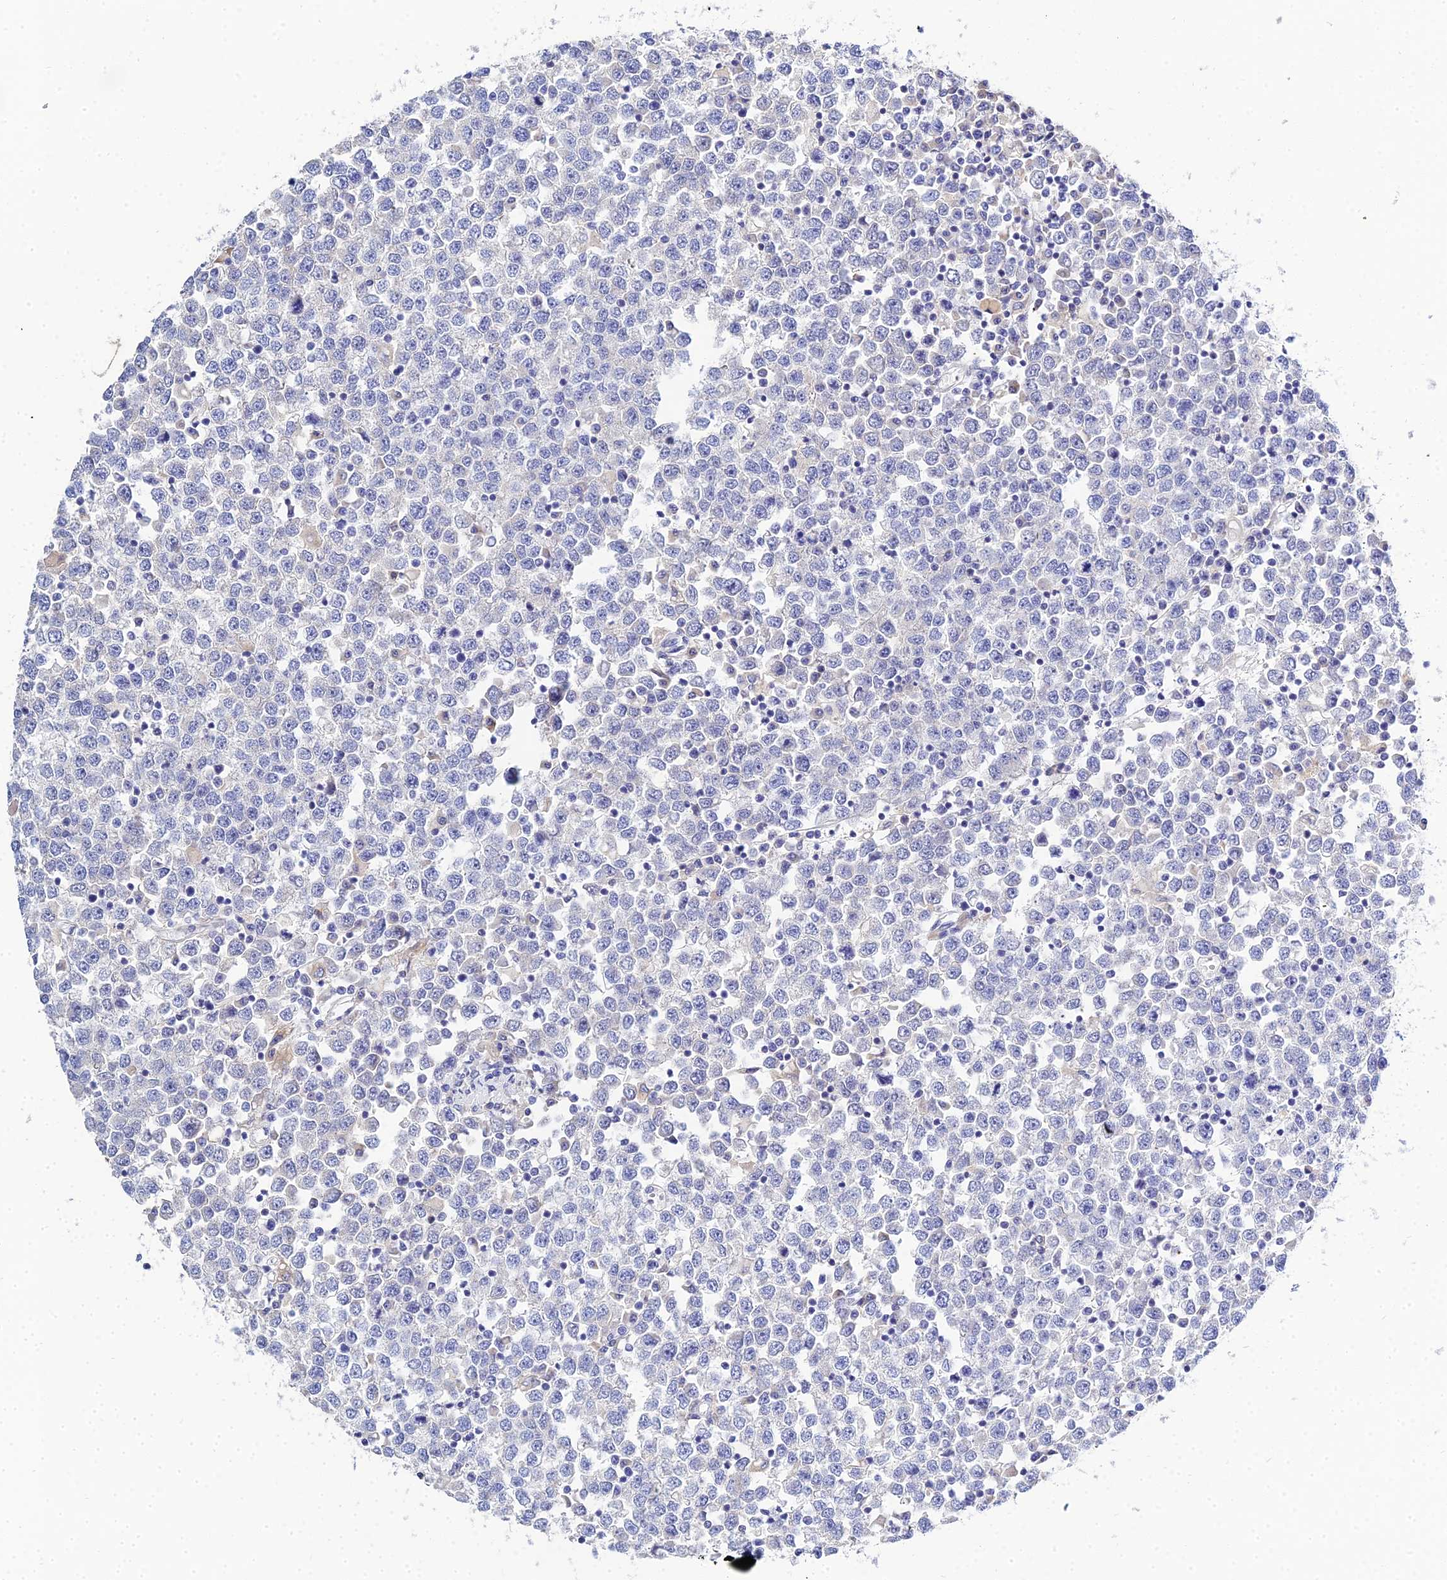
{"staining": {"intensity": "negative", "quantity": "none", "location": "none"}, "tissue": "testis cancer", "cell_type": "Tumor cells", "image_type": "cancer", "snomed": [{"axis": "morphology", "description": "Seminoma, NOS"}, {"axis": "topography", "description": "Testis"}], "caption": "Tumor cells show no significant protein expression in testis cancer.", "gene": "ZXDA", "patient": {"sex": "male", "age": 65}}